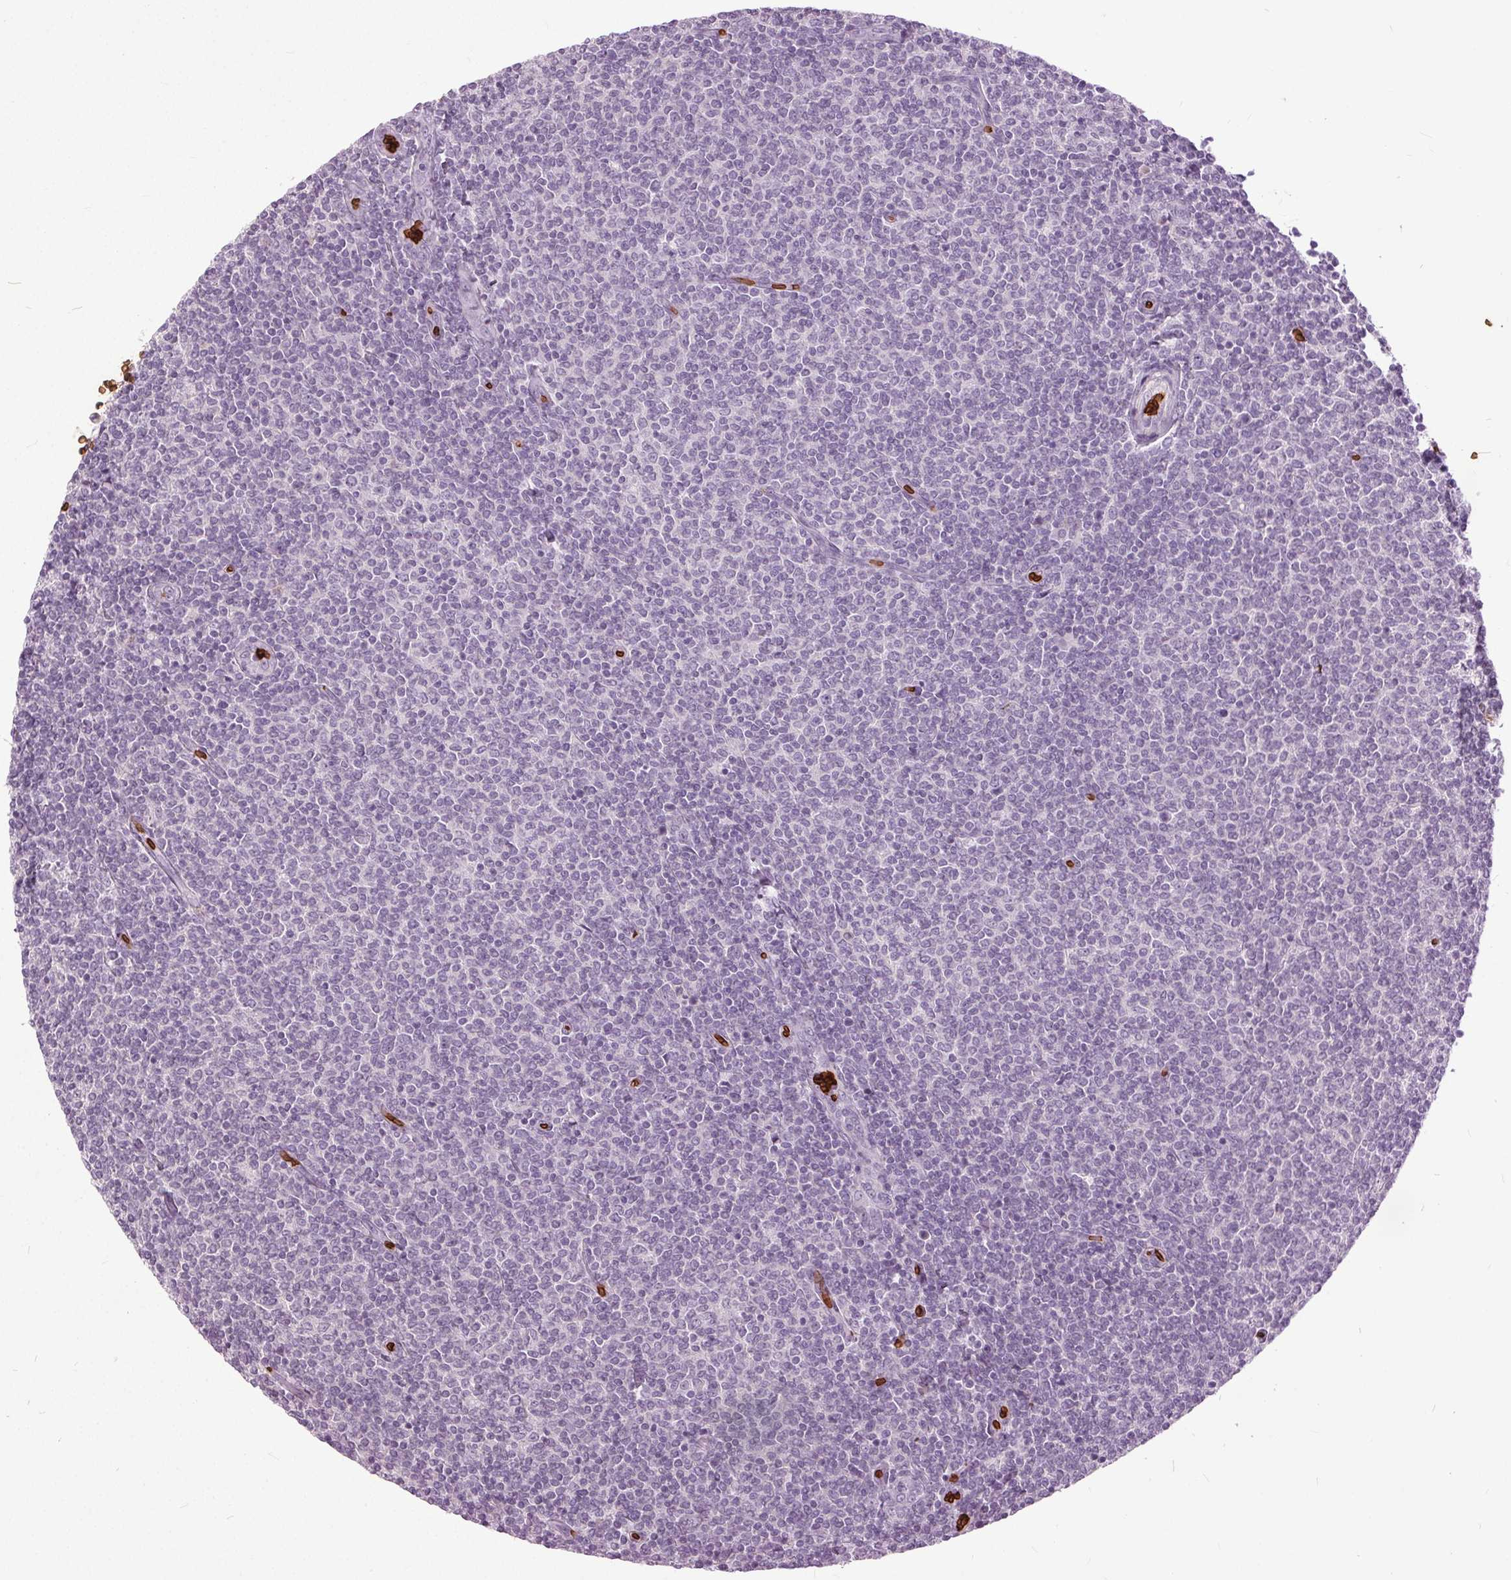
{"staining": {"intensity": "negative", "quantity": "none", "location": "none"}, "tissue": "lymphoma", "cell_type": "Tumor cells", "image_type": "cancer", "snomed": [{"axis": "morphology", "description": "Malignant lymphoma, non-Hodgkin's type, Low grade"}, {"axis": "topography", "description": "Lymph node"}], "caption": "IHC micrograph of lymphoma stained for a protein (brown), which exhibits no staining in tumor cells.", "gene": "SLC4A1", "patient": {"sex": "male", "age": 52}}